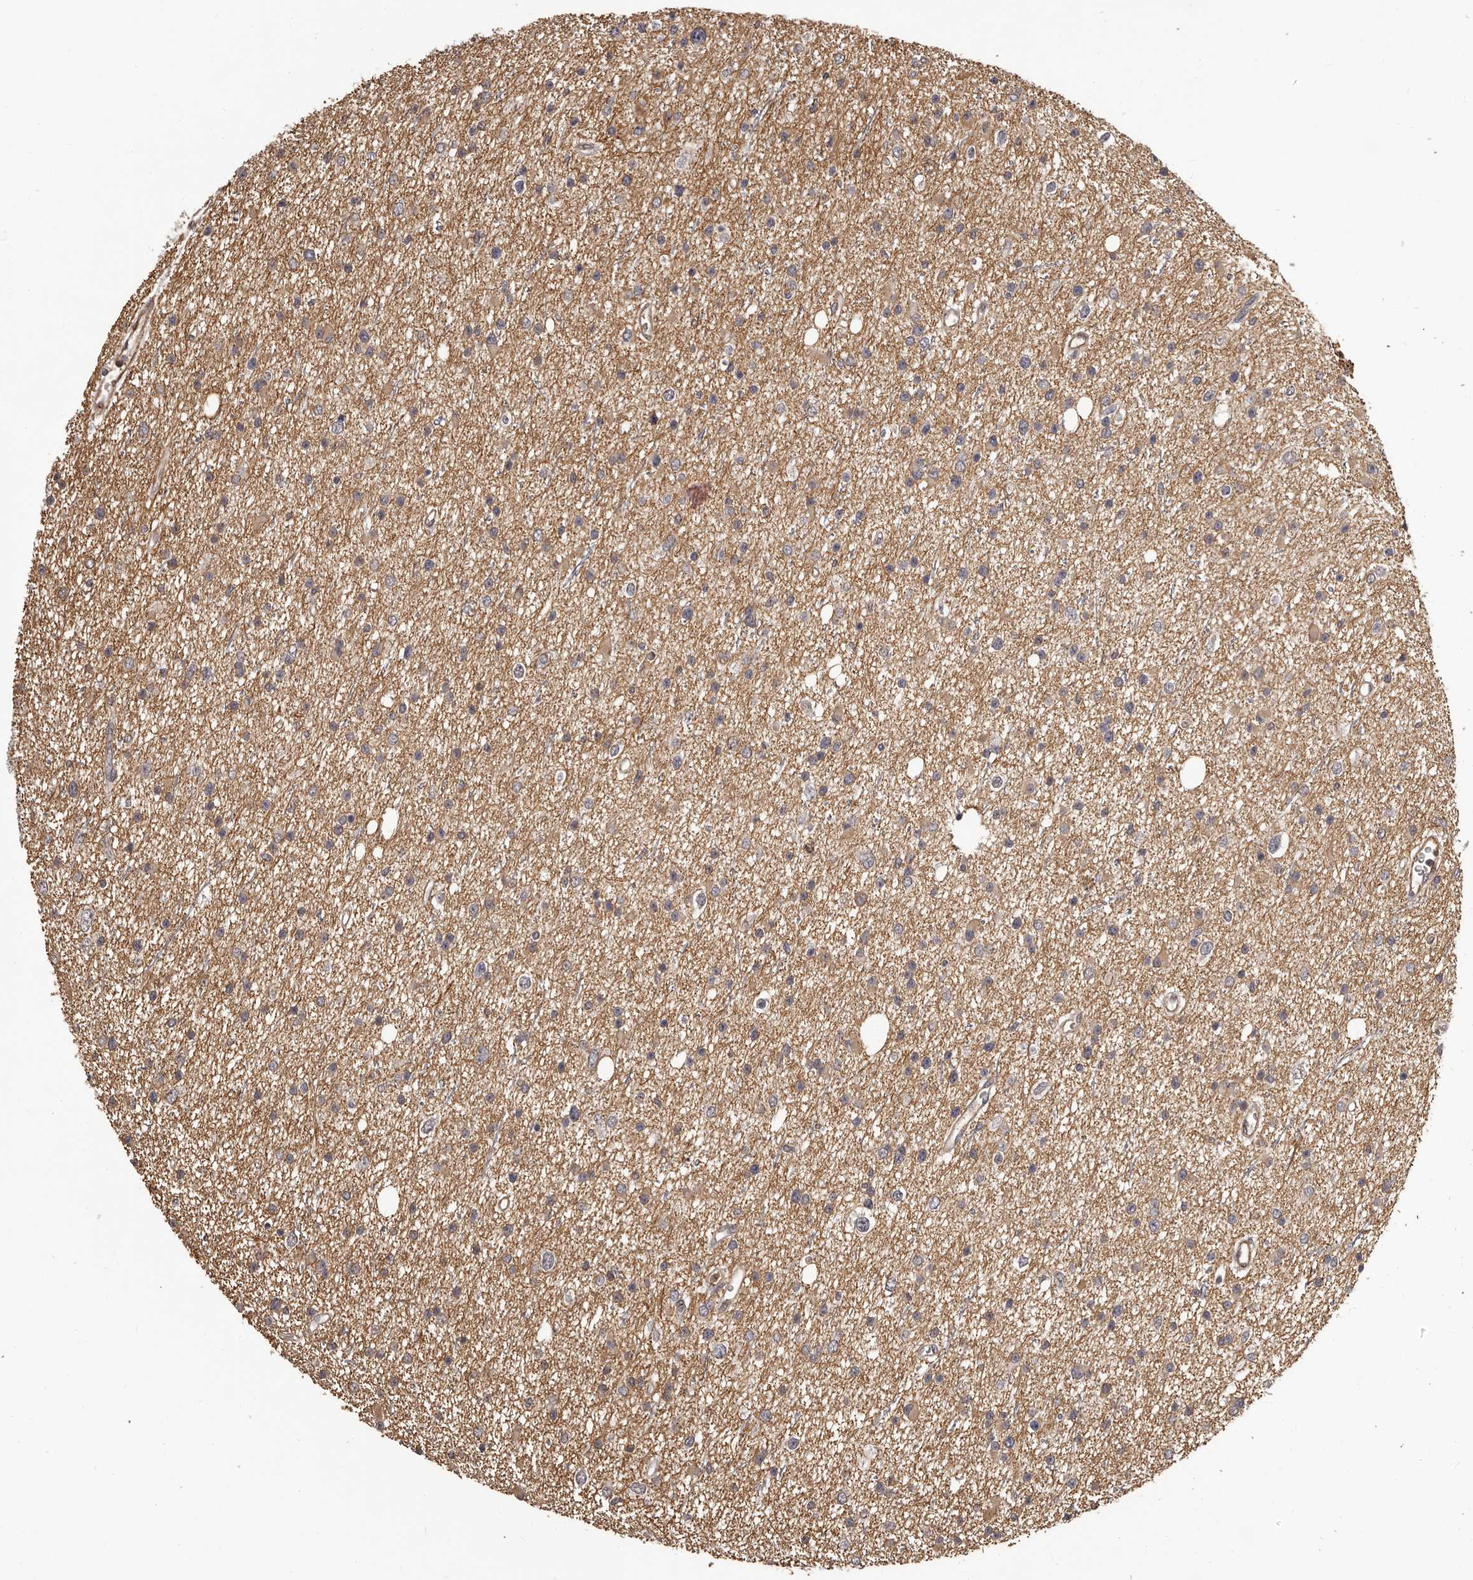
{"staining": {"intensity": "negative", "quantity": "none", "location": "none"}, "tissue": "glioma", "cell_type": "Tumor cells", "image_type": "cancer", "snomed": [{"axis": "morphology", "description": "Glioma, malignant, Low grade"}, {"axis": "topography", "description": "Cerebral cortex"}], "caption": "The histopathology image exhibits no staining of tumor cells in glioma. Brightfield microscopy of immunohistochemistry stained with DAB (3,3'-diaminobenzidine) (brown) and hematoxylin (blue), captured at high magnification.", "gene": "SLITRK6", "patient": {"sex": "female", "age": 39}}